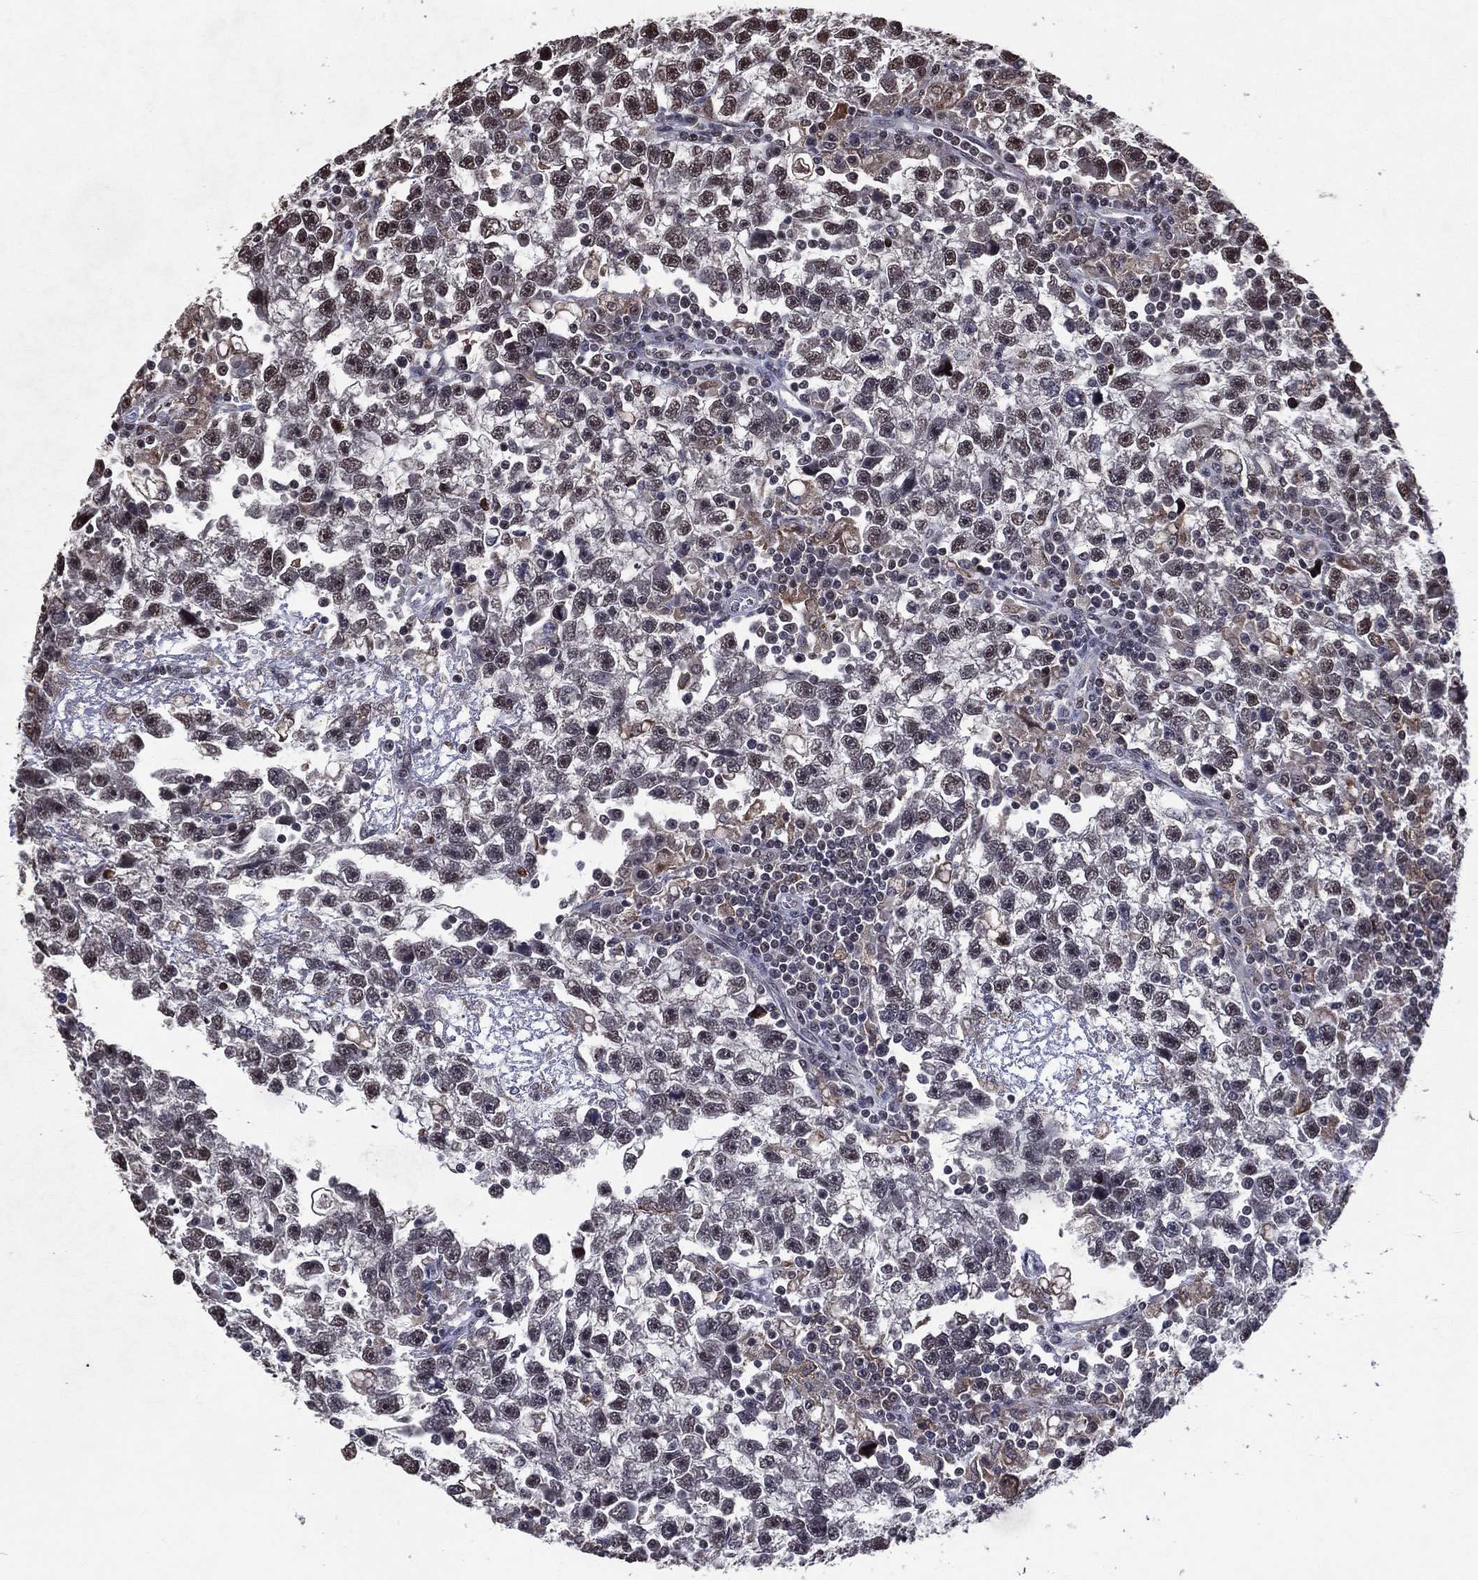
{"staining": {"intensity": "strong", "quantity": "<25%", "location": "nuclear"}, "tissue": "testis cancer", "cell_type": "Tumor cells", "image_type": "cancer", "snomed": [{"axis": "morphology", "description": "Seminoma, NOS"}, {"axis": "topography", "description": "Testis"}], "caption": "Strong nuclear staining is seen in approximately <25% of tumor cells in testis cancer. The staining is performed using DAB (3,3'-diaminobenzidine) brown chromogen to label protein expression. The nuclei are counter-stained blue using hematoxylin.", "gene": "ZBTB42", "patient": {"sex": "male", "age": 47}}